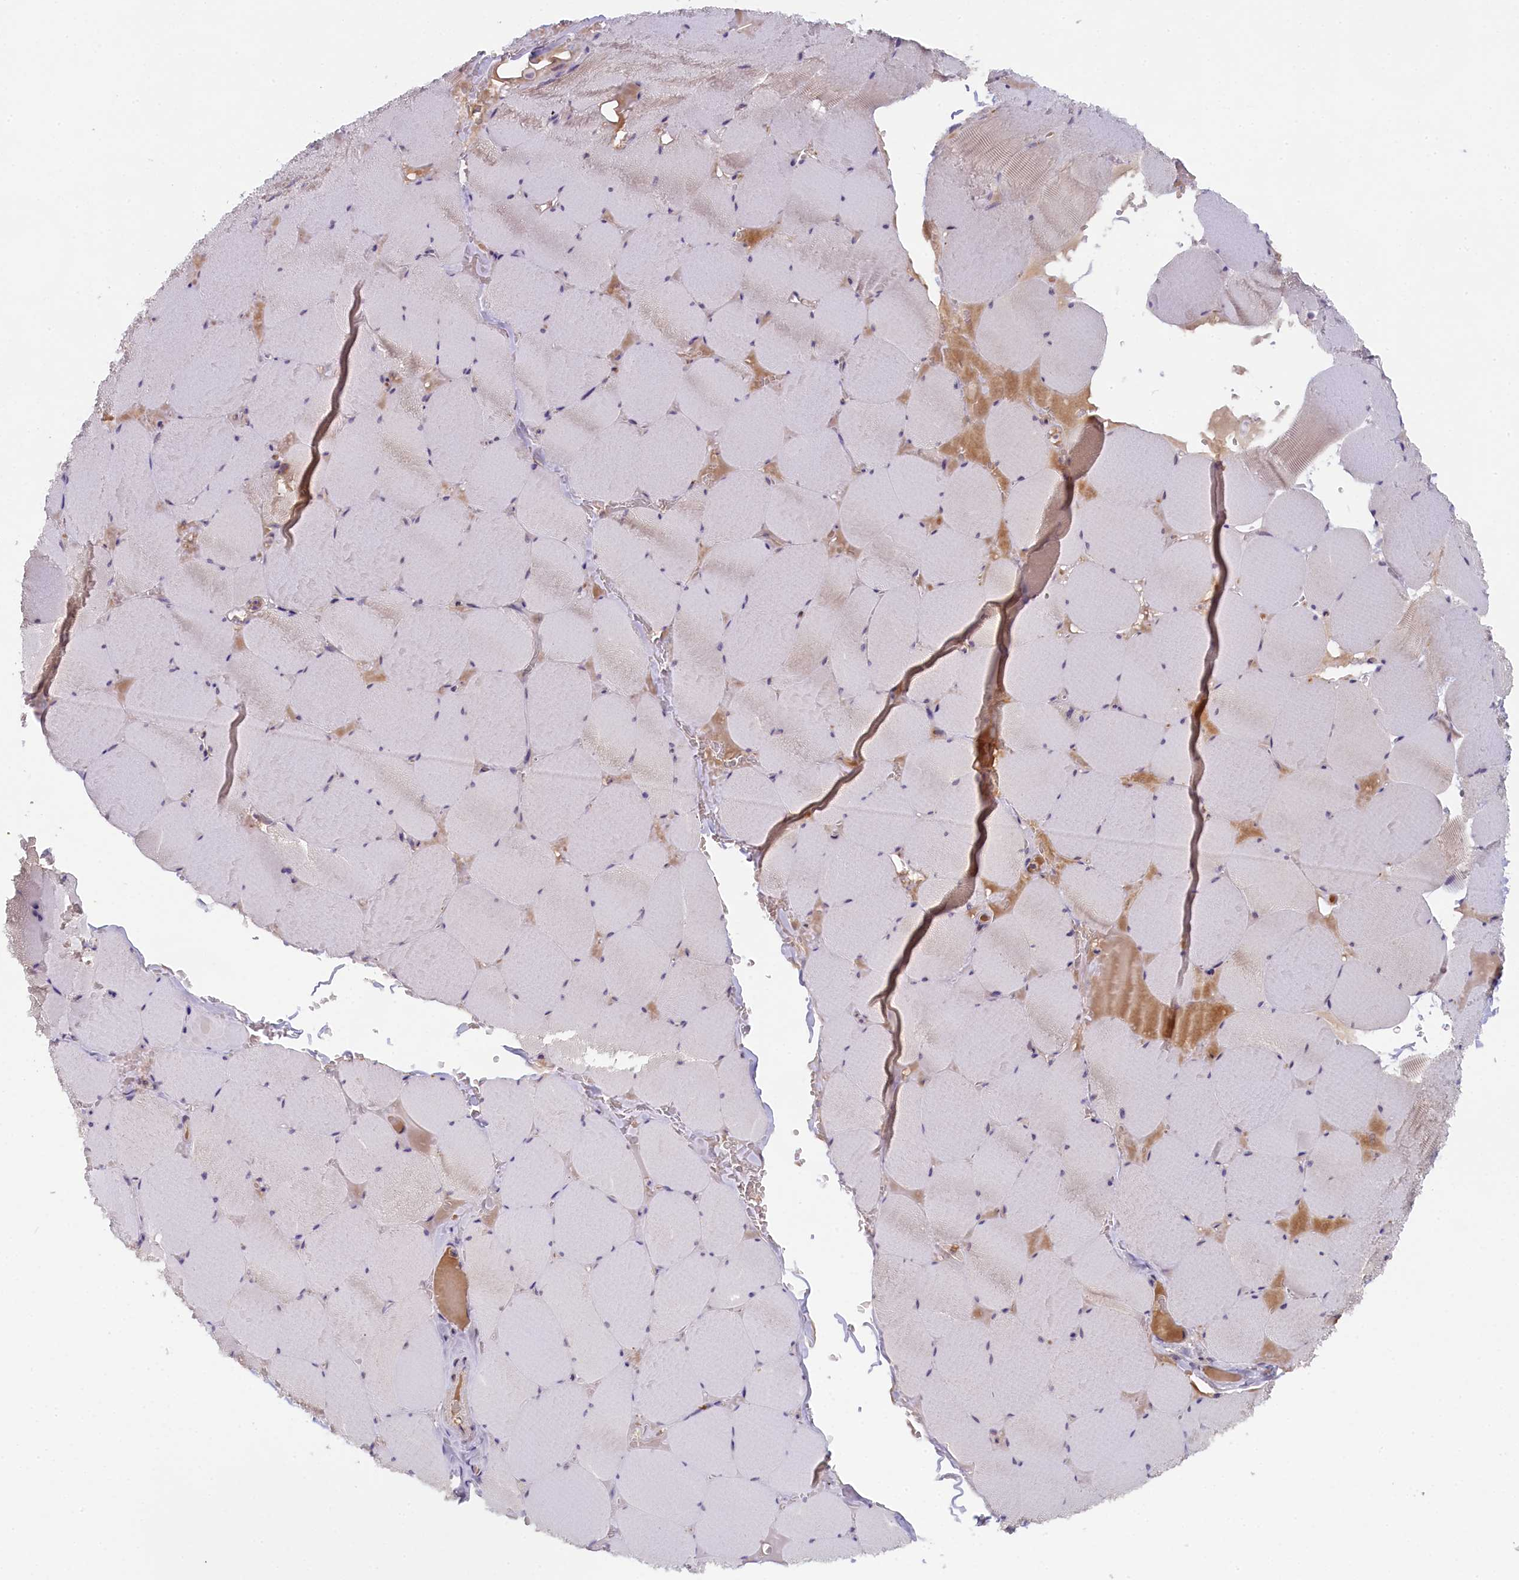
{"staining": {"intensity": "moderate", "quantity": "<25%", "location": "cytoplasmic/membranous"}, "tissue": "skeletal muscle", "cell_type": "Myocytes", "image_type": "normal", "snomed": [{"axis": "morphology", "description": "Normal tissue, NOS"}, {"axis": "topography", "description": "Skeletal muscle"}, {"axis": "topography", "description": "Head-Neck"}], "caption": "High-magnification brightfield microscopy of unremarkable skeletal muscle stained with DAB (brown) and counterstained with hematoxylin (blue). myocytes exhibit moderate cytoplasmic/membranous staining is identified in about<25% of cells.", "gene": "CRAMP1", "patient": {"sex": "male", "age": 66}}